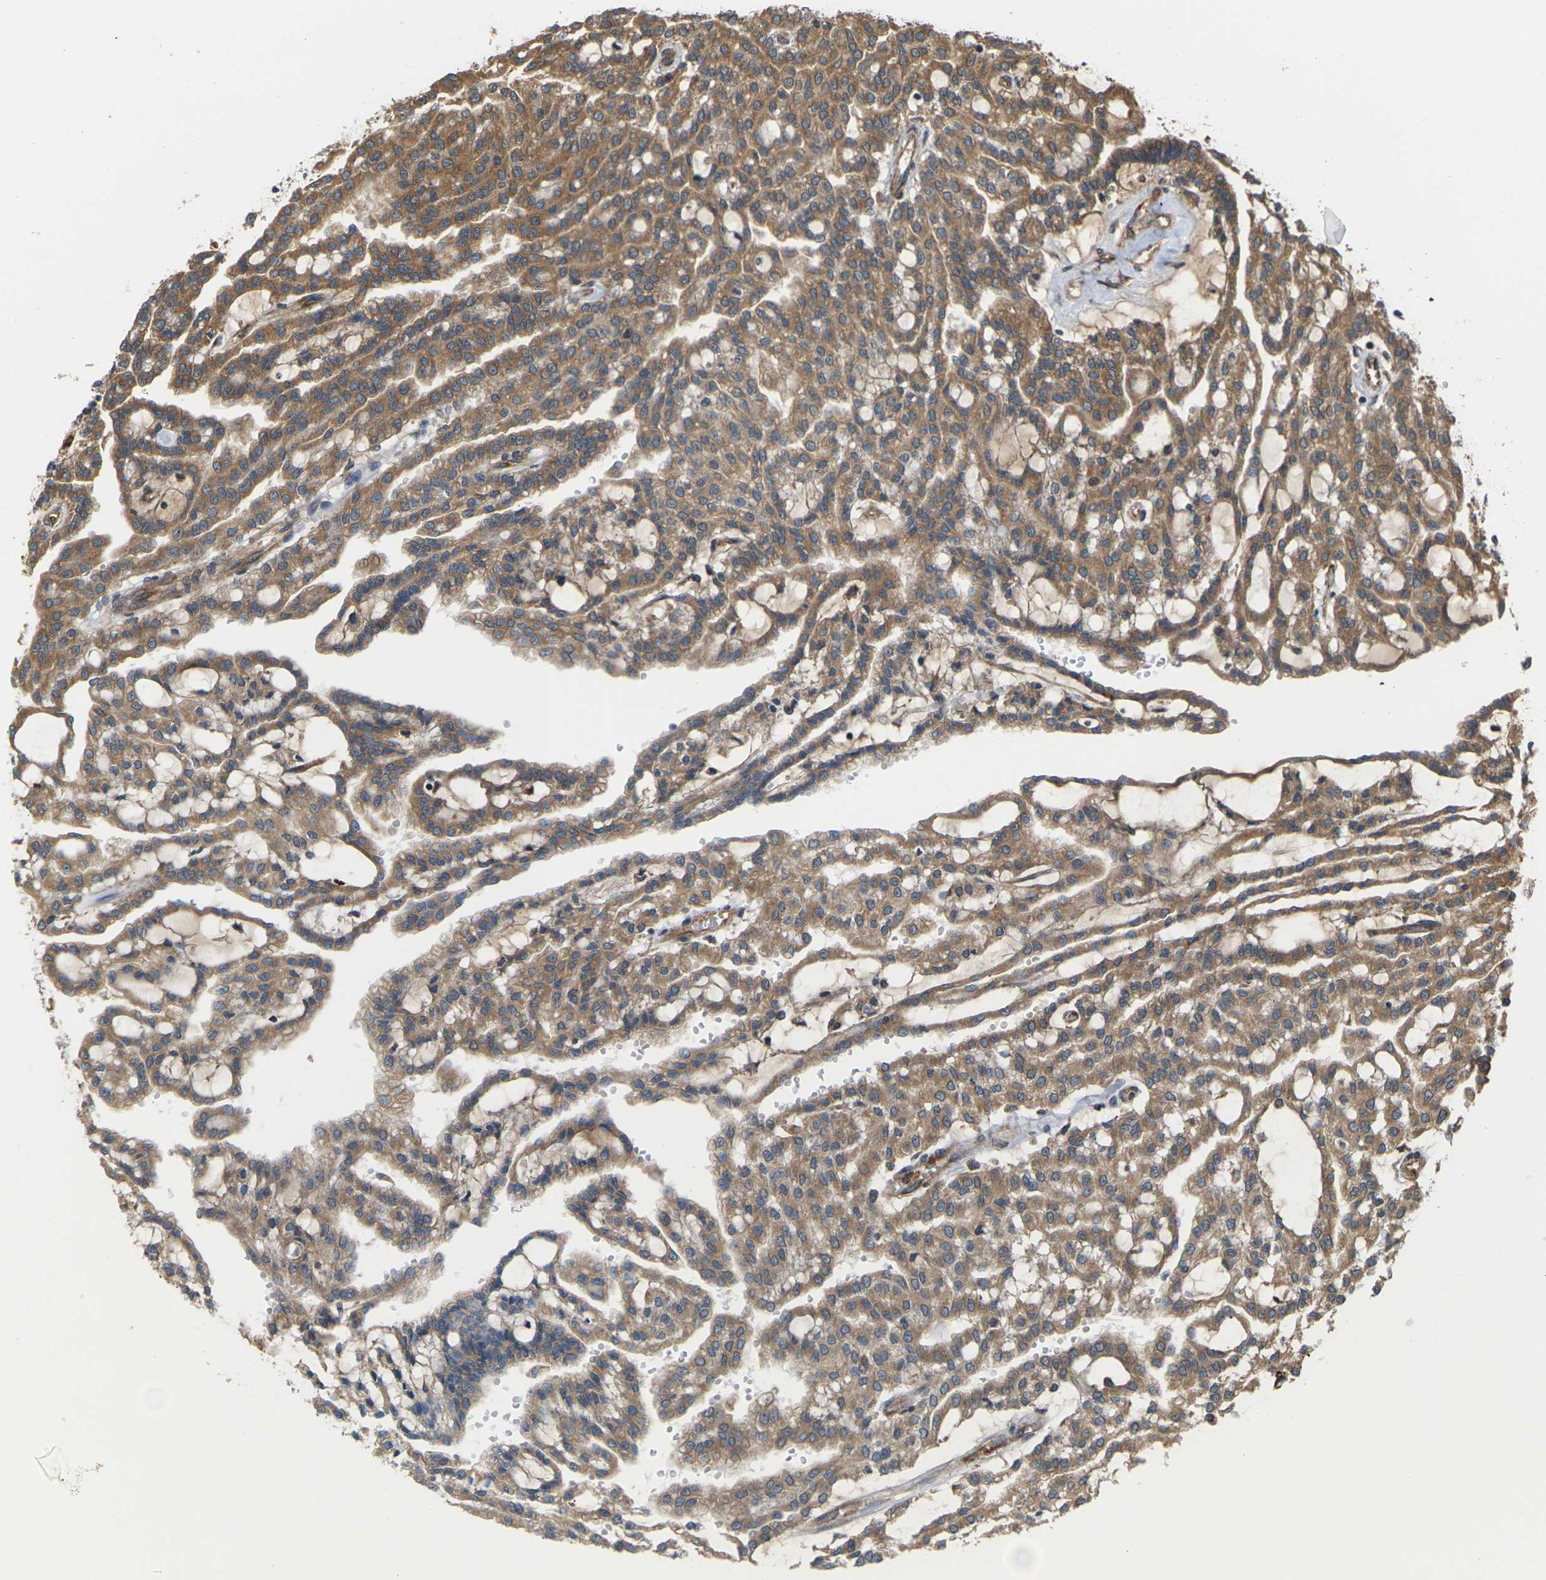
{"staining": {"intensity": "moderate", "quantity": ">75%", "location": "cytoplasmic/membranous"}, "tissue": "renal cancer", "cell_type": "Tumor cells", "image_type": "cancer", "snomed": [{"axis": "morphology", "description": "Adenocarcinoma, NOS"}, {"axis": "topography", "description": "Kidney"}], "caption": "An IHC histopathology image of neoplastic tissue is shown. Protein staining in brown labels moderate cytoplasmic/membranous positivity in renal cancer (adenocarcinoma) within tumor cells. (Brightfield microscopy of DAB IHC at high magnification).", "gene": "NRAS", "patient": {"sex": "male", "age": 63}}